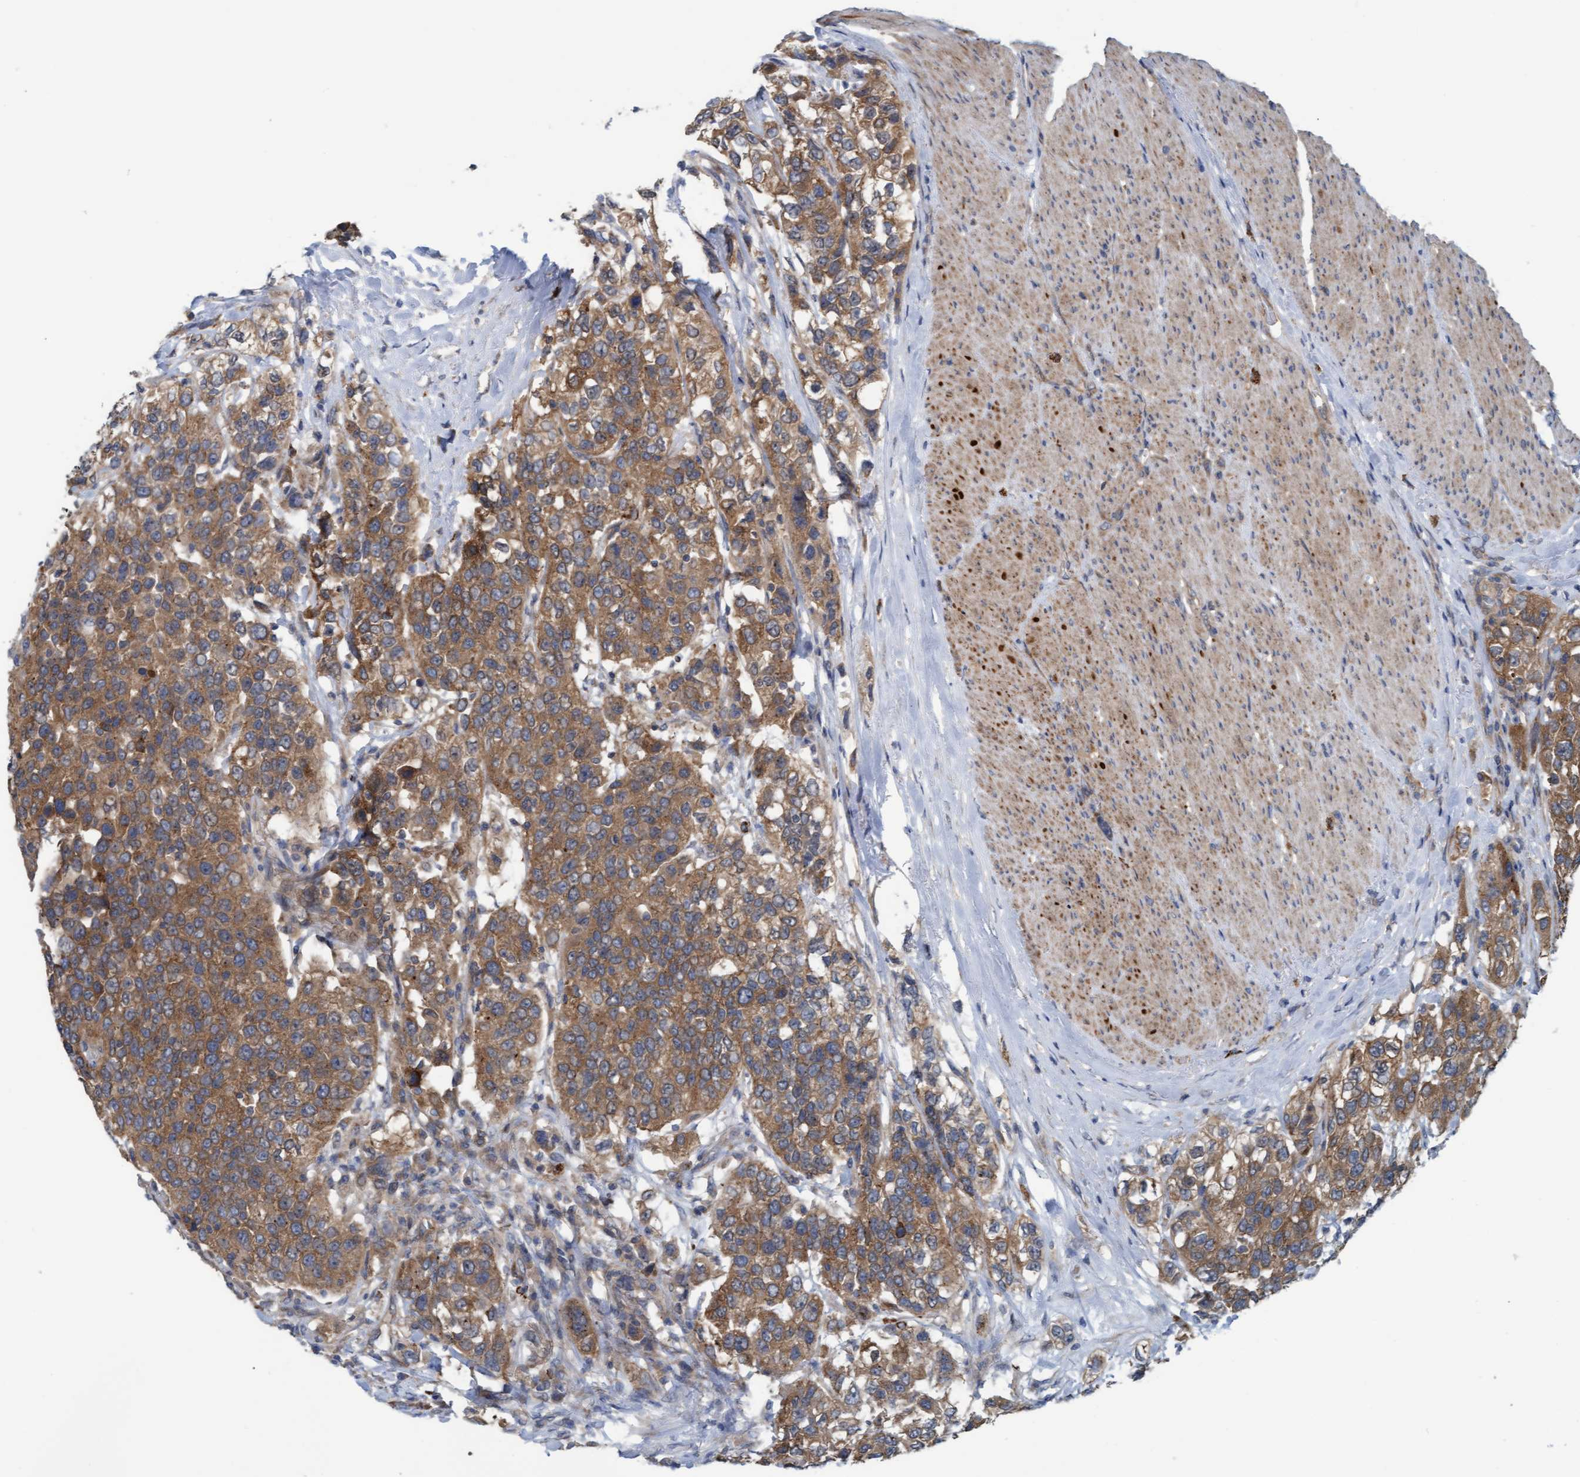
{"staining": {"intensity": "moderate", "quantity": ">75%", "location": "cytoplasmic/membranous"}, "tissue": "urothelial cancer", "cell_type": "Tumor cells", "image_type": "cancer", "snomed": [{"axis": "morphology", "description": "Urothelial carcinoma, High grade"}, {"axis": "topography", "description": "Urinary bladder"}], "caption": "This is a histology image of immunohistochemistry (IHC) staining of urothelial cancer, which shows moderate expression in the cytoplasmic/membranous of tumor cells.", "gene": "LRSAM1", "patient": {"sex": "female", "age": 80}}